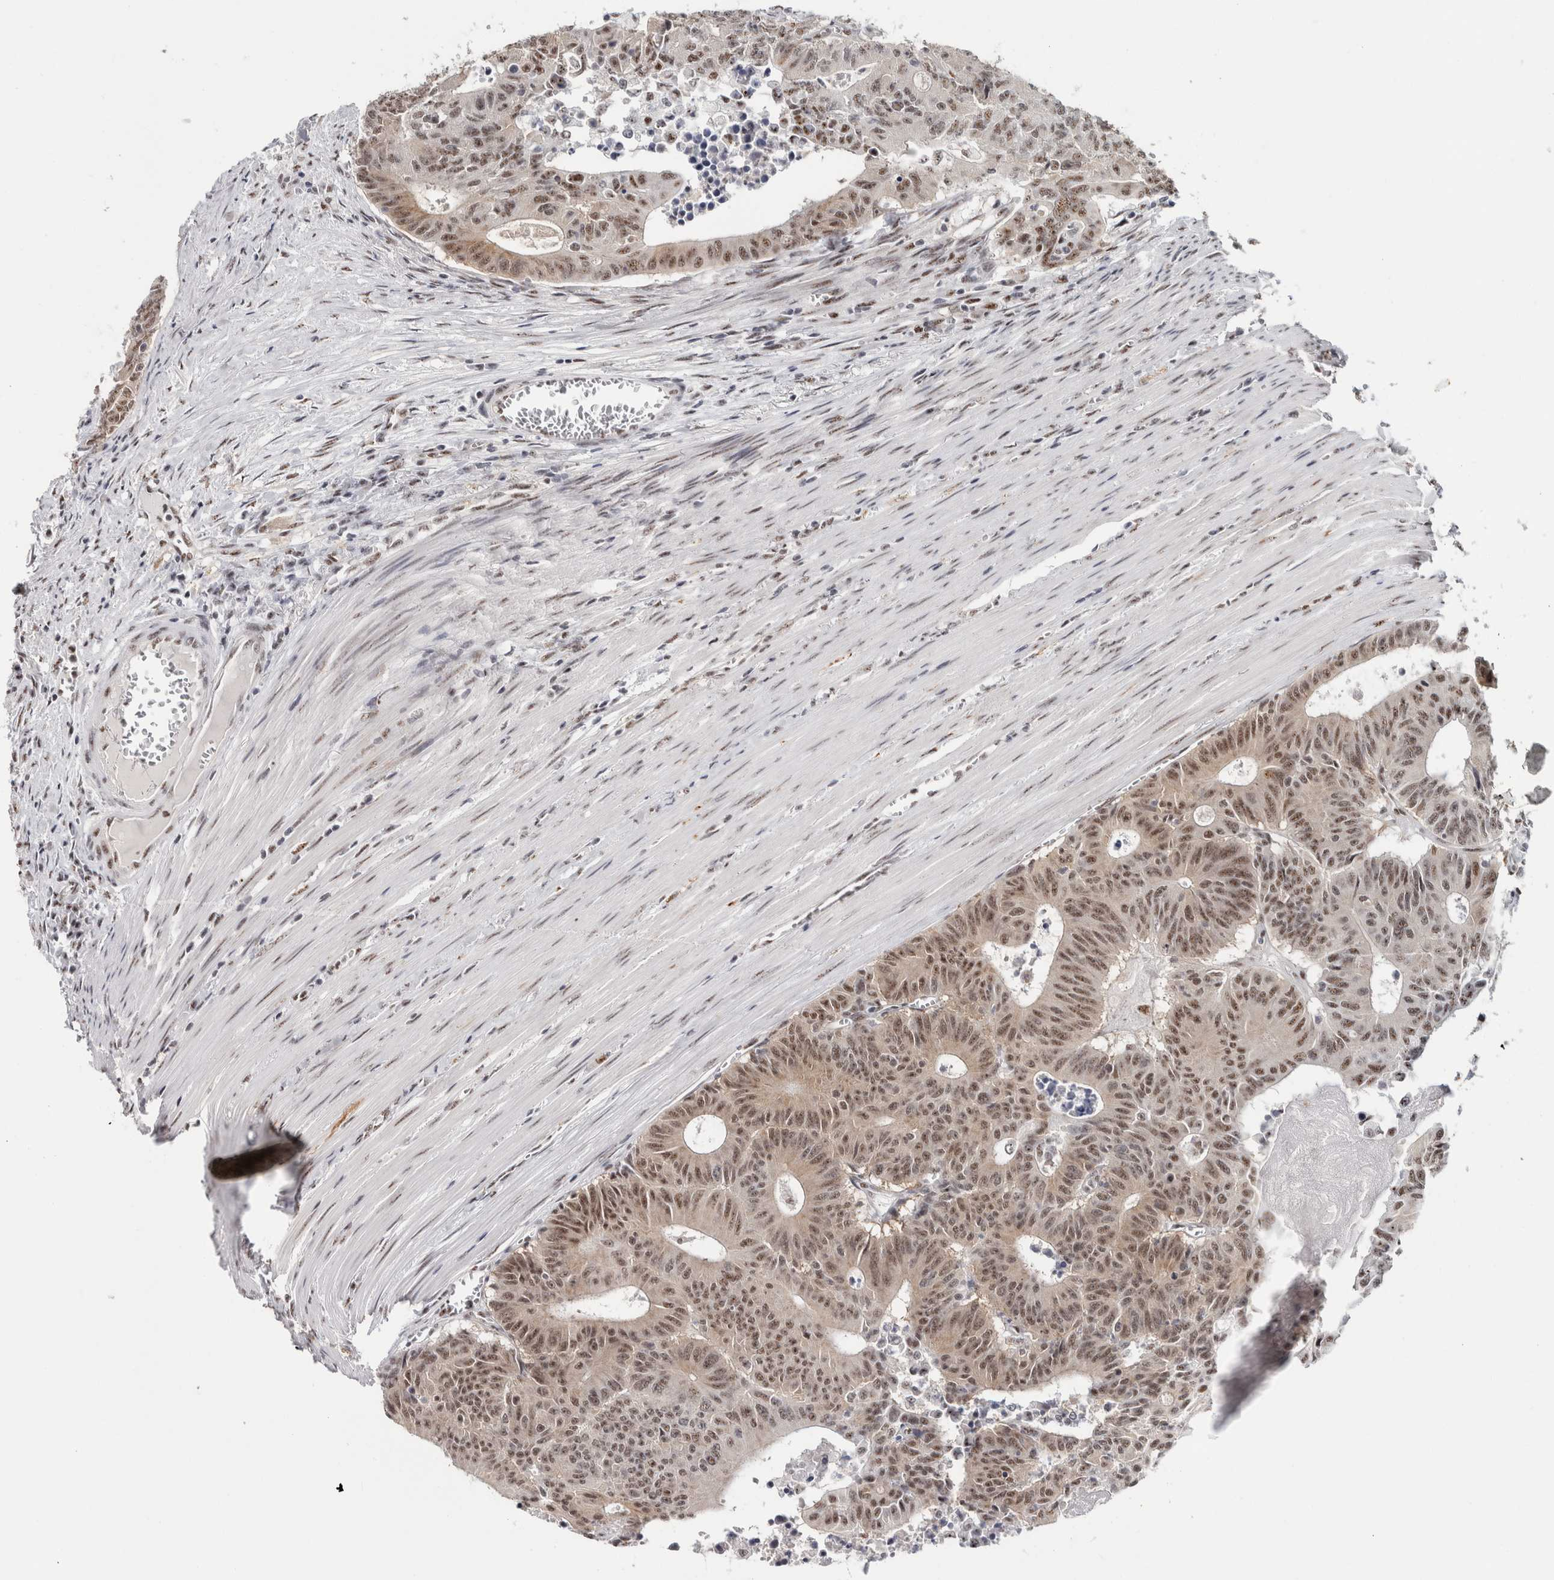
{"staining": {"intensity": "moderate", "quantity": ">75%", "location": "nuclear"}, "tissue": "colorectal cancer", "cell_type": "Tumor cells", "image_type": "cancer", "snomed": [{"axis": "morphology", "description": "Adenocarcinoma, NOS"}, {"axis": "topography", "description": "Colon"}], "caption": "Colorectal cancer tissue exhibits moderate nuclear staining in about >75% of tumor cells Nuclei are stained in blue.", "gene": "MKNK1", "patient": {"sex": "male", "age": 87}}